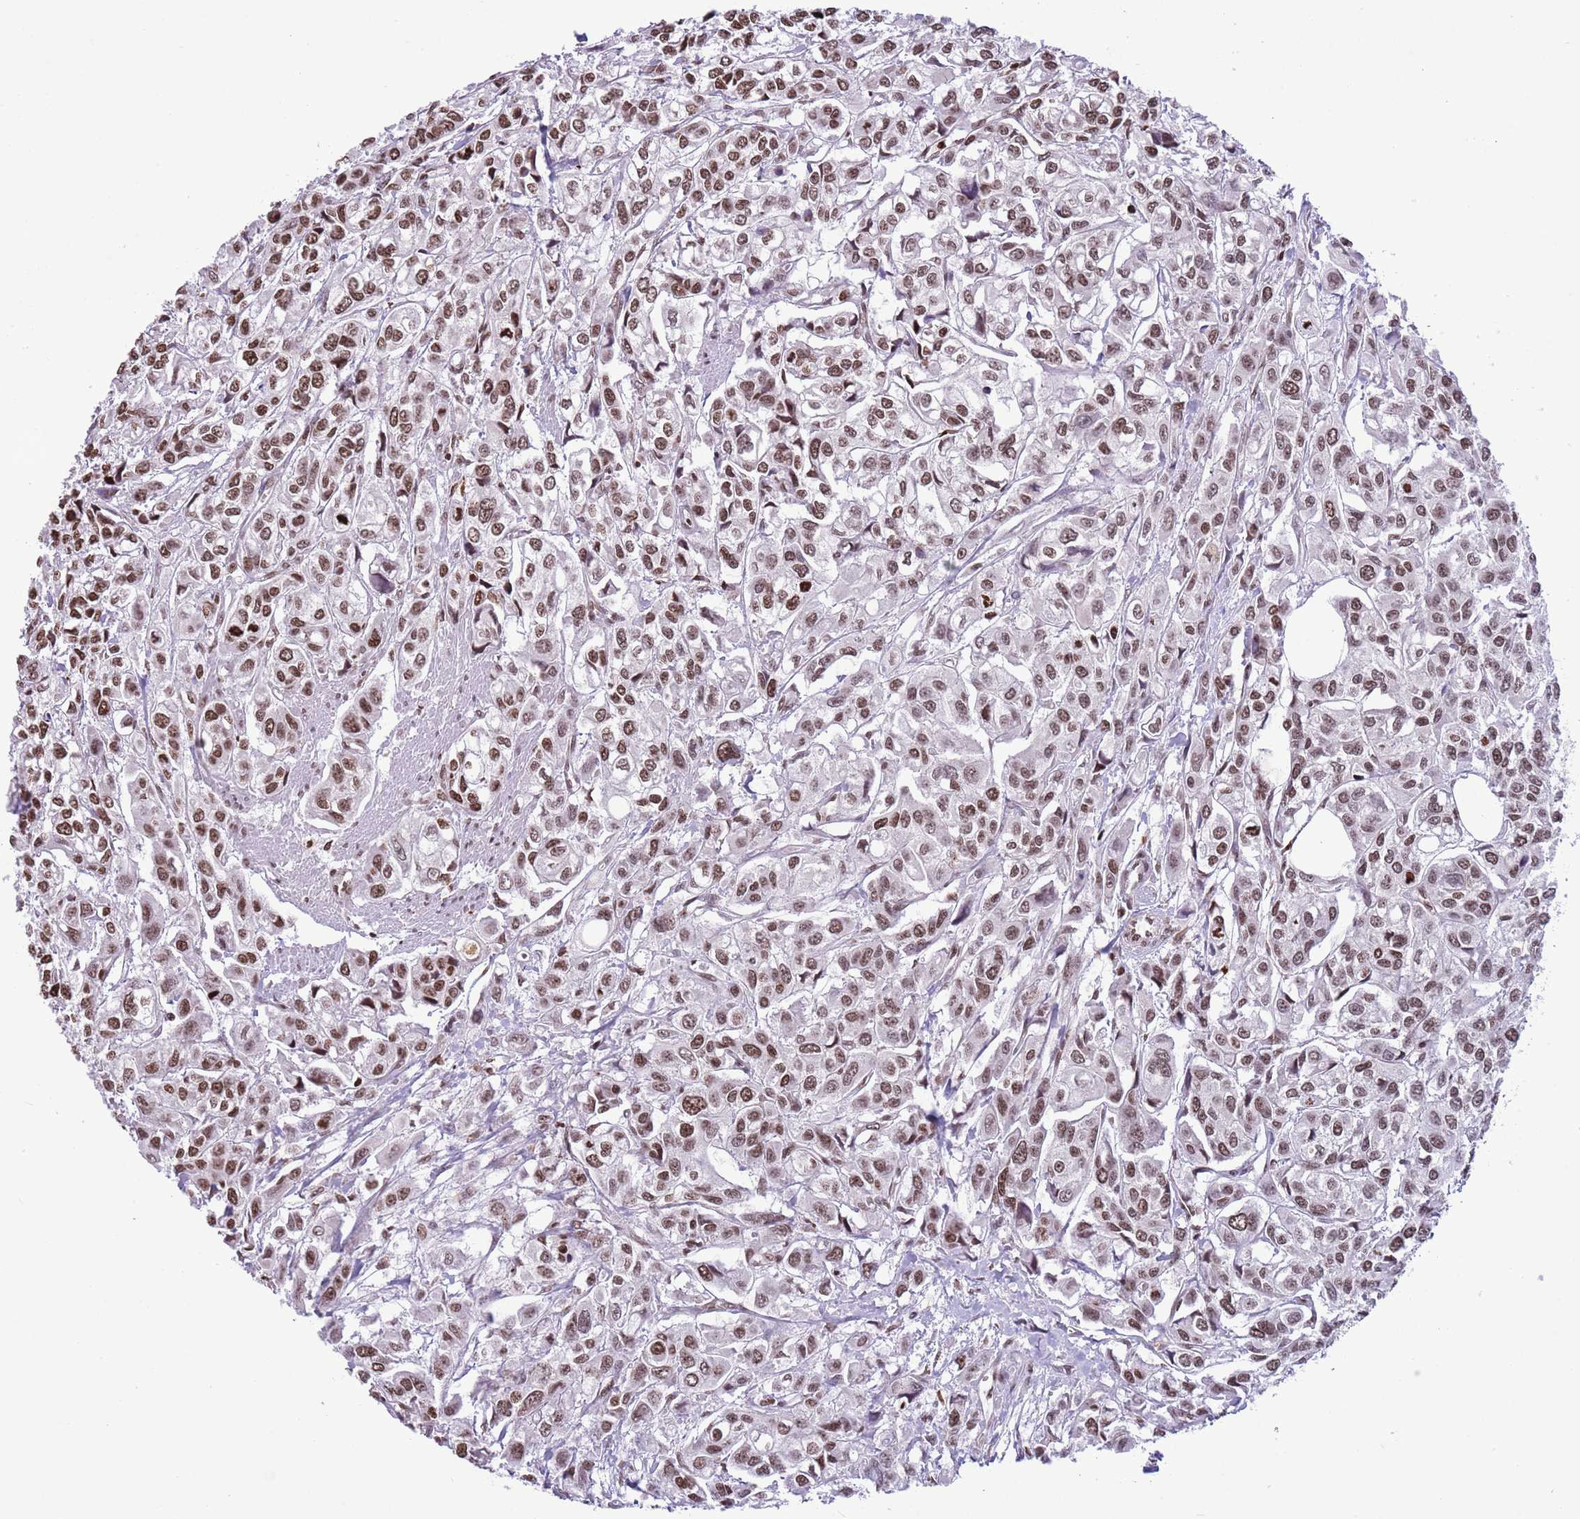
{"staining": {"intensity": "moderate", "quantity": ">75%", "location": "nuclear"}, "tissue": "urothelial cancer", "cell_type": "Tumor cells", "image_type": "cancer", "snomed": [{"axis": "morphology", "description": "Urothelial carcinoma, High grade"}, {"axis": "topography", "description": "Urinary bladder"}], "caption": "Urothelial cancer stained with DAB (3,3'-diaminobenzidine) immunohistochemistry displays medium levels of moderate nuclear positivity in about >75% of tumor cells.", "gene": "NRIP1", "patient": {"sex": "male", "age": 67}}